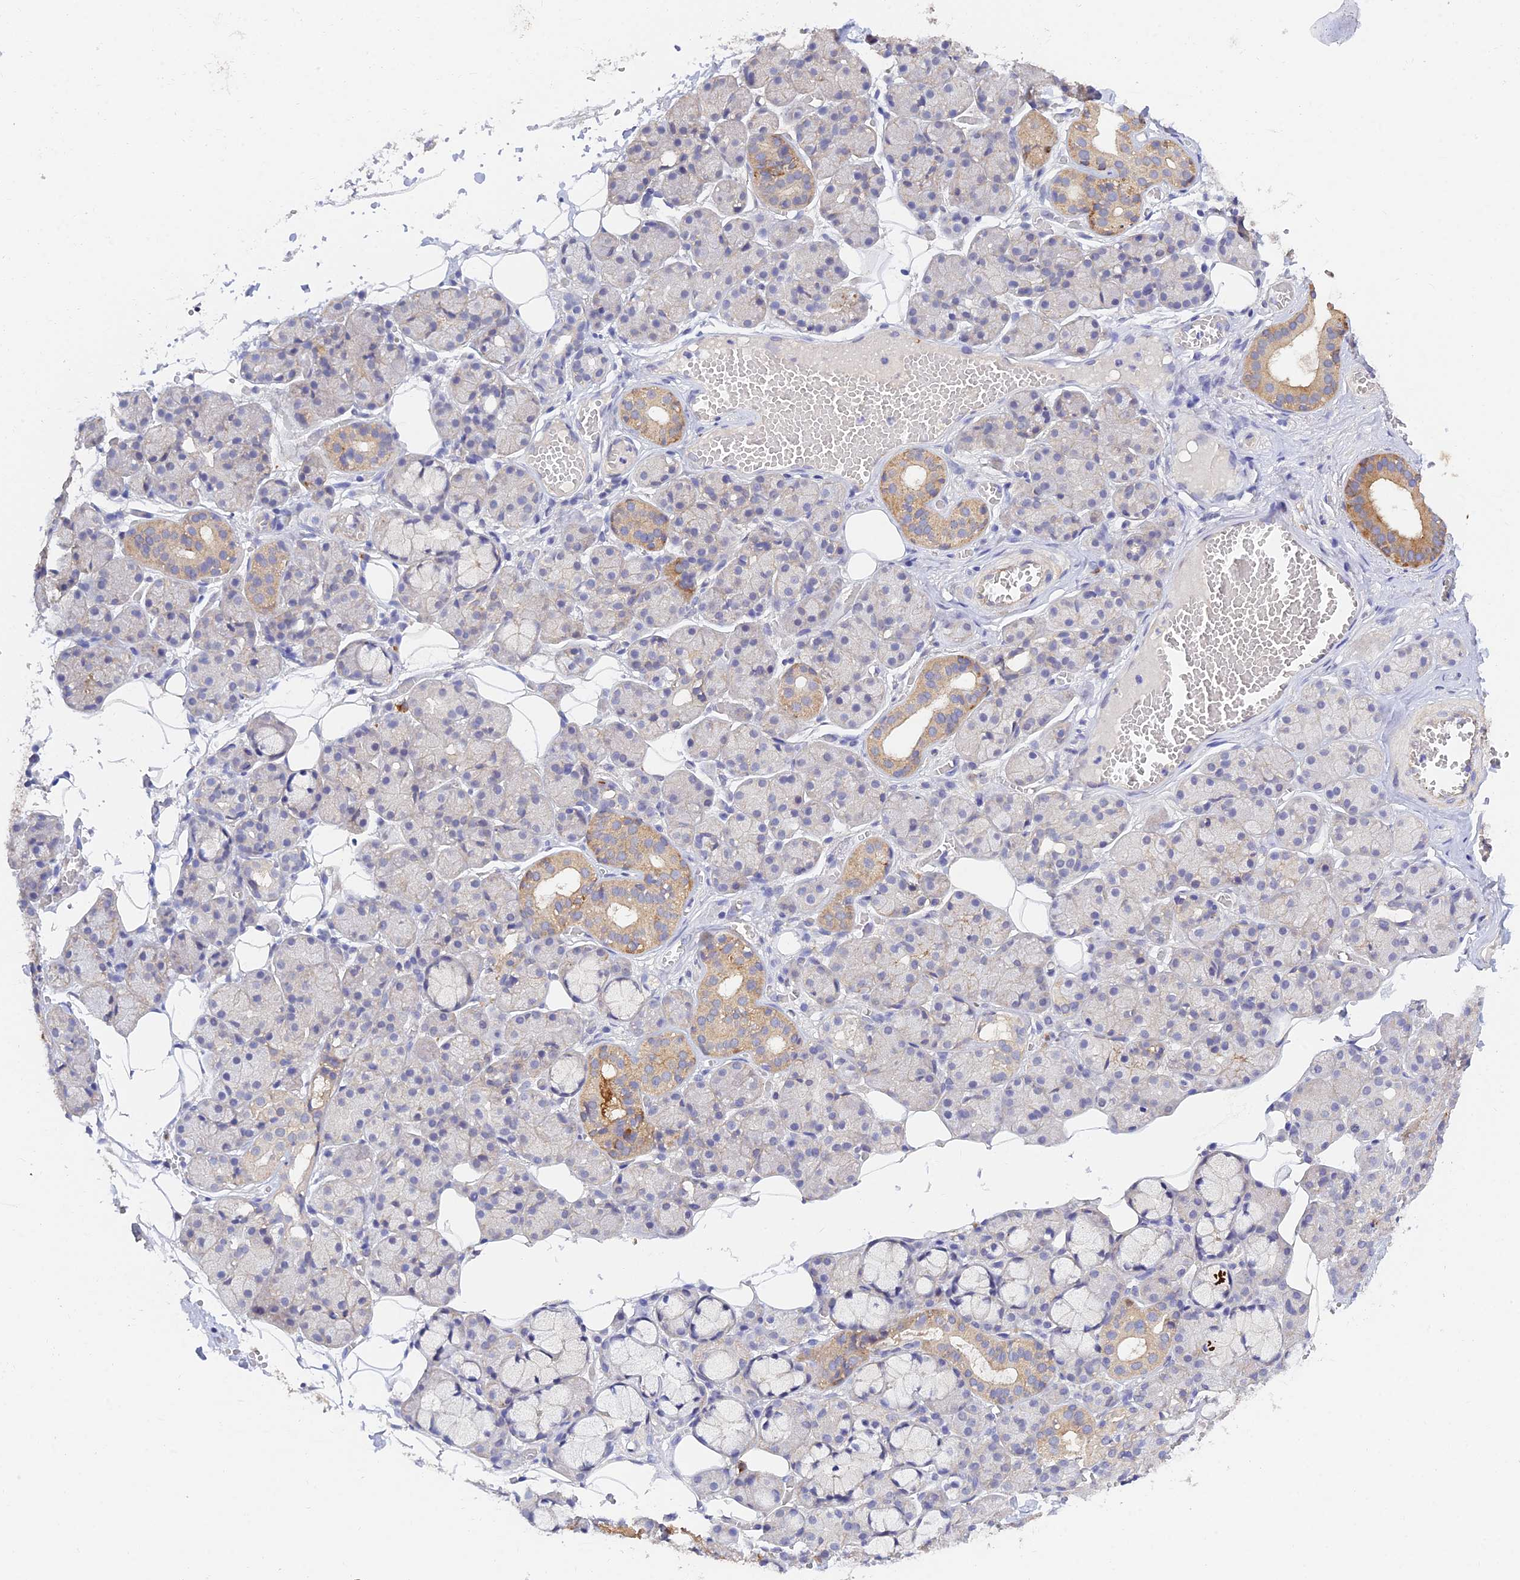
{"staining": {"intensity": "weak", "quantity": "<25%", "location": "cytoplasmic/membranous"}, "tissue": "salivary gland", "cell_type": "Glandular cells", "image_type": "normal", "snomed": [{"axis": "morphology", "description": "Normal tissue, NOS"}, {"axis": "topography", "description": "Salivary gland"}], "caption": "A micrograph of salivary gland stained for a protein demonstrates no brown staining in glandular cells. (DAB (3,3'-diaminobenzidine) immunohistochemistry (IHC) visualized using brightfield microscopy, high magnification).", "gene": "HOXB1", "patient": {"sex": "male", "age": 63}}